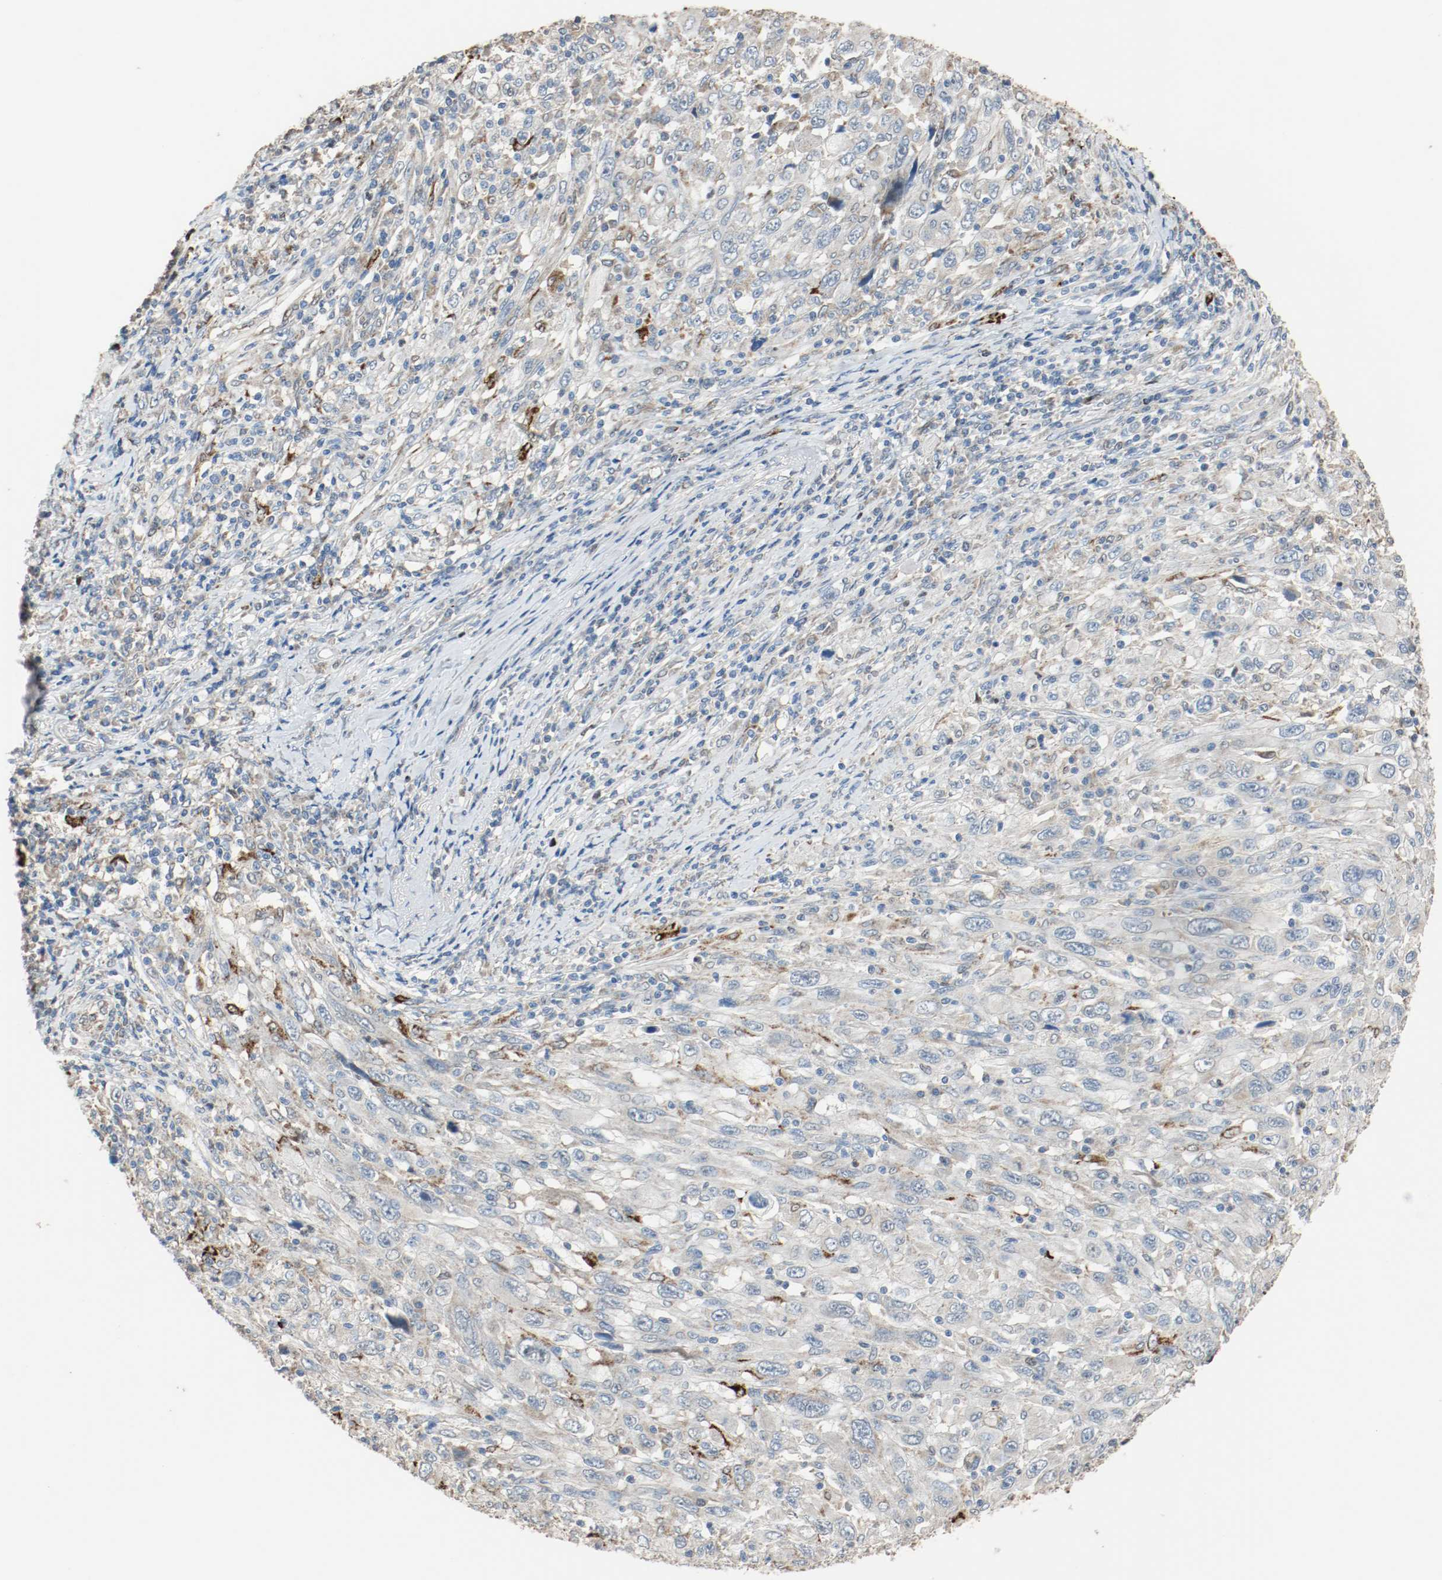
{"staining": {"intensity": "weak", "quantity": "25%-75%", "location": "cytoplasmic/membranous"}, "tissue": "melanoma", "cell_type": "Tumor cells", "image_type": "cancer", "snomed": [{"axis": "morphology", "description": "Malignant melanoma, Metastatic site"}, {"axis": "topography", "description": "Skin"}], "caption": "Immunohistochemistry (IHC) (DAB (3,3'-diaminobenzidine)) staining of melanoma exhibits weak cytoplasmic/membranous protein staining in approximately 25%-75% of tumor cells.", "gene": "ALDH4A1", "patient": {"sex": "female", "age": 56}}